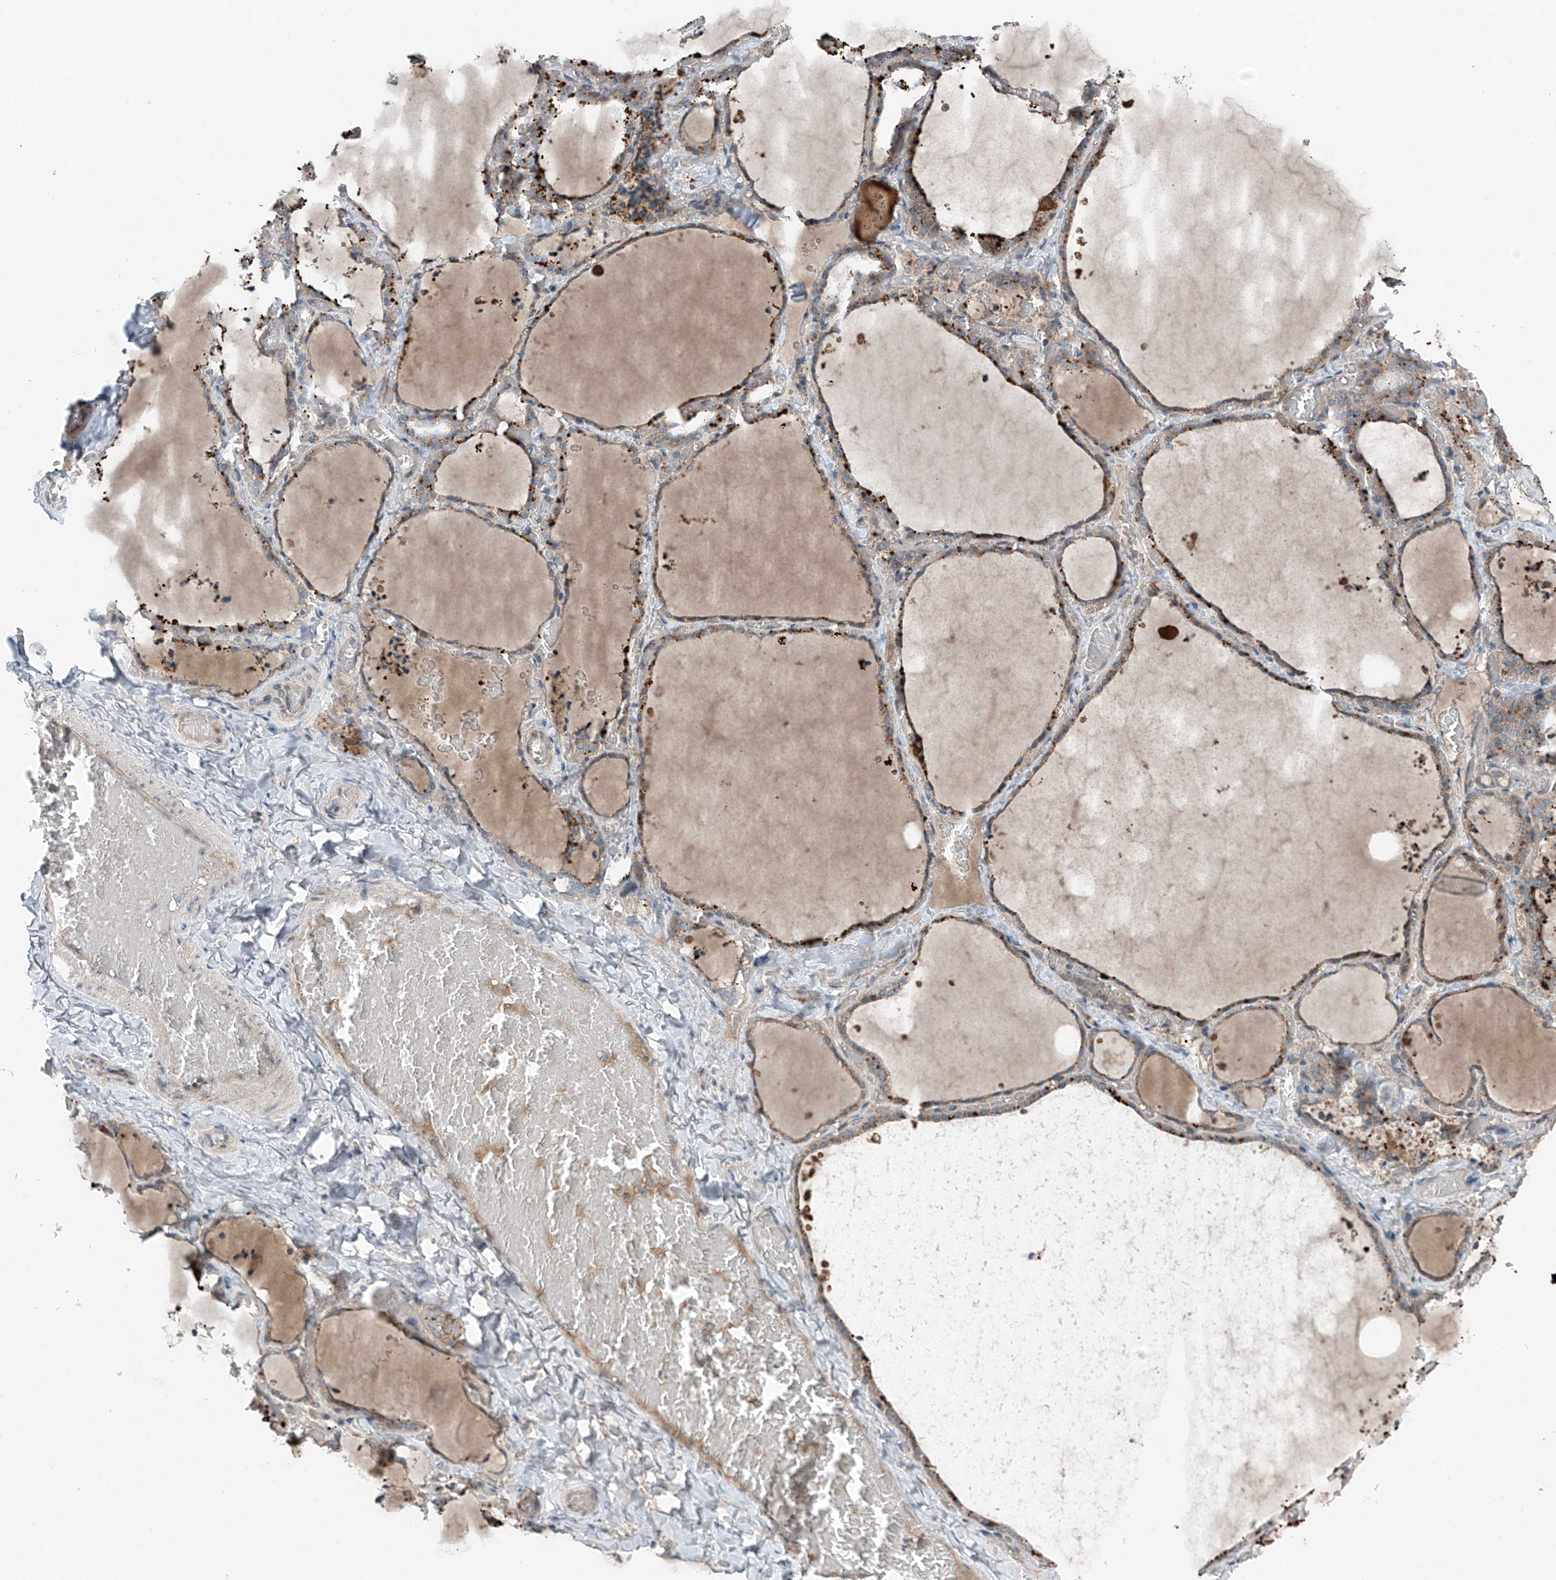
{"staining": {"intensity": "weak", "quantity": ">75%", "location": "cytoplasmic/membranous"}, "tissue": "thyroid gland", "cell_type": "Glandular cells", "image_type": "normal", "snomed": [{"axis": "morphology", "description": "Normal tissue, NOS"}, {"axis": "topography", "description": "Thyroid gland"}], "caption": "Protein staining demonstrates weak cytoplasmic/membranous expression in approximately >75% of glandular cells in unremarkable thyroid gland.", "gene": "FOXRED2", "patient": {"sex": "female", "age": 22}}